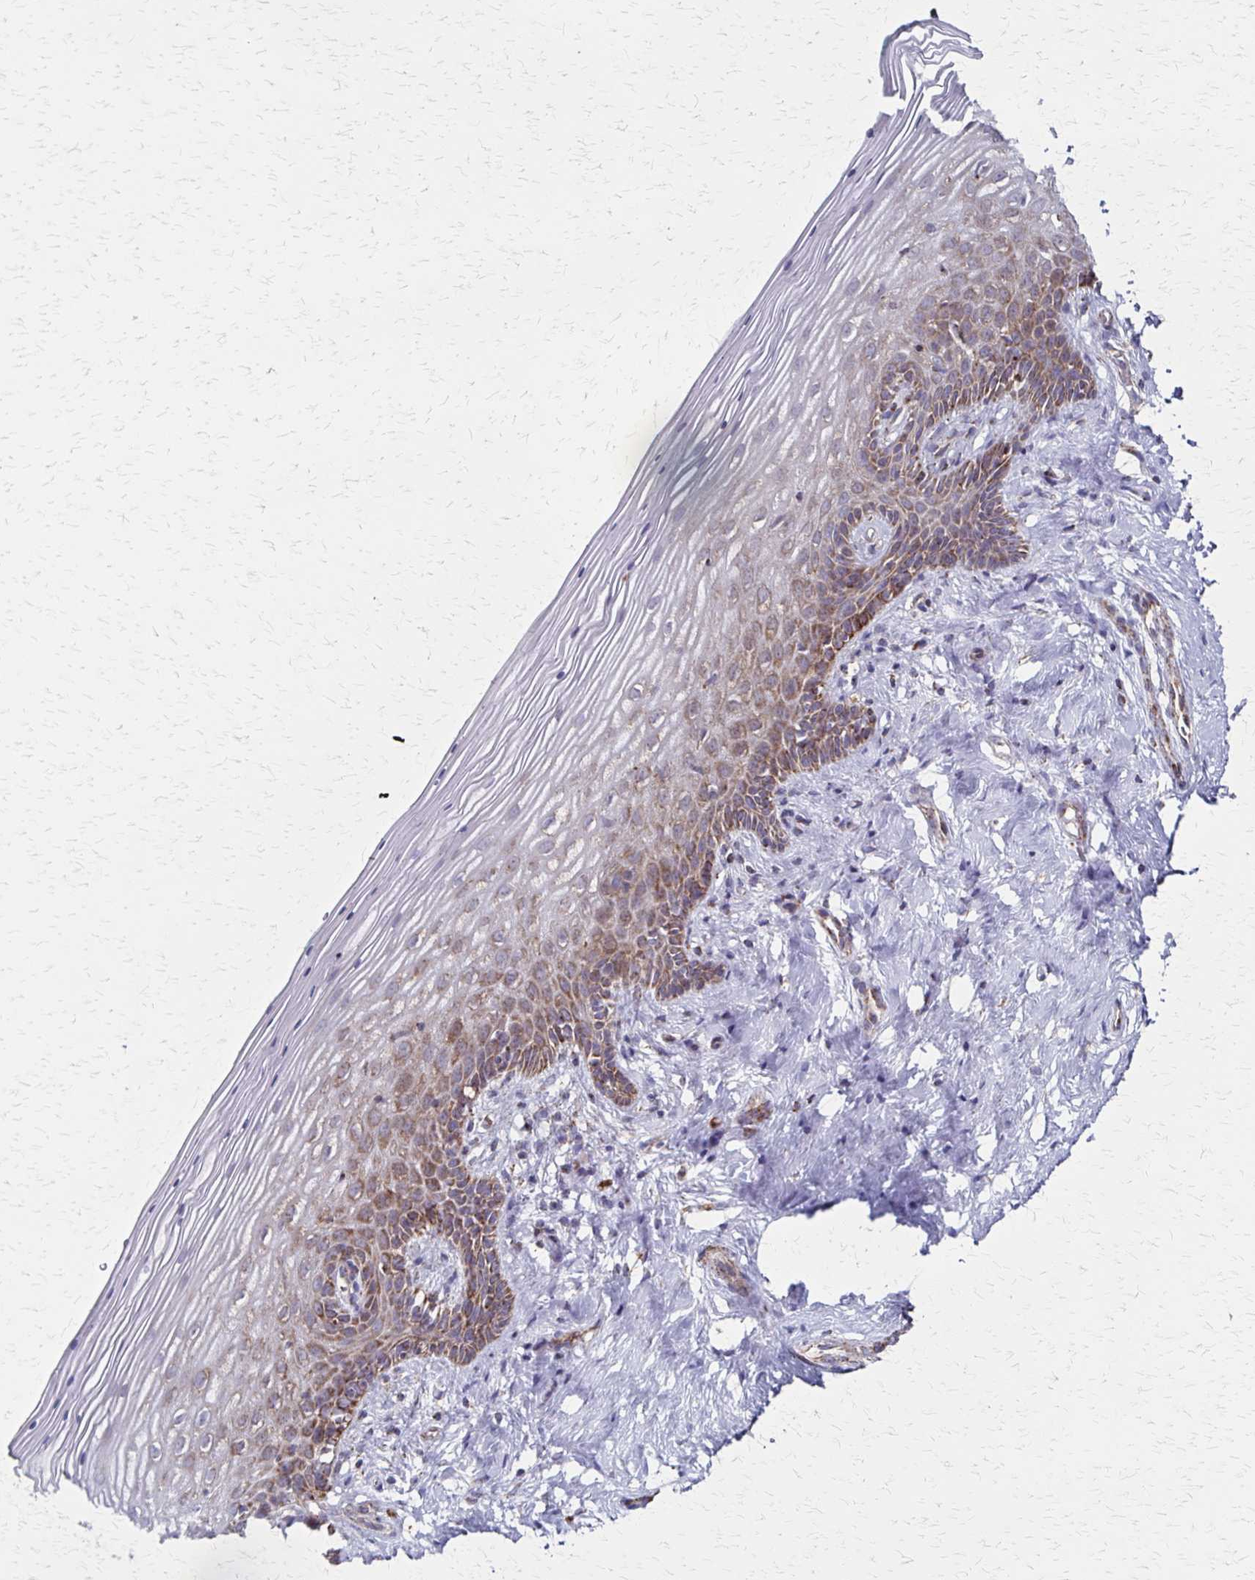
{"staining": {"intensity": "moderate", "quantity": "25%-75%", "location": "cytoplasmic/membranous"}, "tissue": "vagina", "cell_type": "Squamous epithelial cells", "image_type": "normal", "snomed": [{"axis": "morphology", "description": "Normal tissue, NOS"}, {"axis": "topography", "description": "Vagina"}], "caption": "Immunohistochemistry (IHC) (DAB (3,3'-diaminobenzidine)) staining of normal vagina exhibits moderate cytoplasmic/membranous protein staining in approximately 25%-75% of squamous epithelial cells.", "gene": "NFS1", "patient": {"sex": "female", "age": 45}}